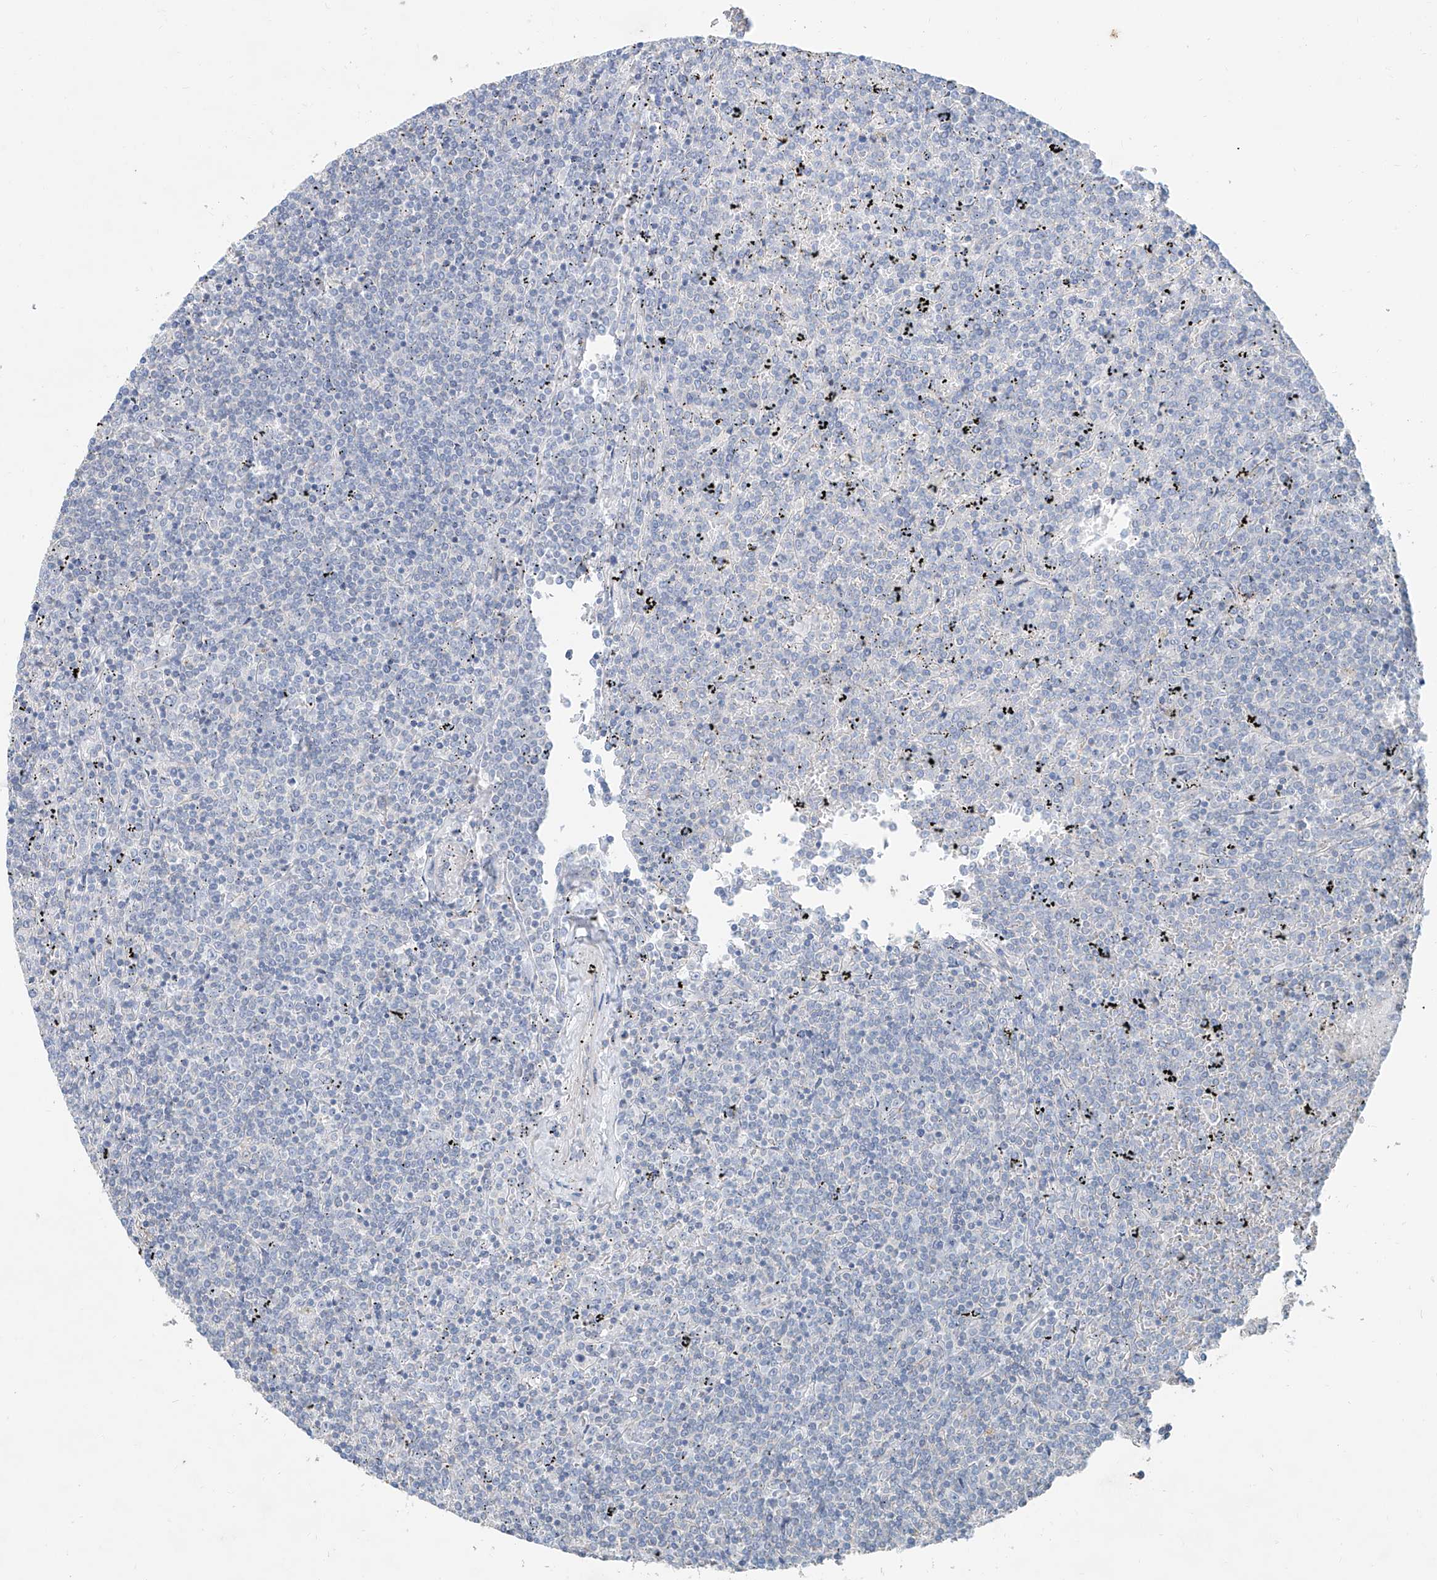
{"staining": {"intensity": "negative", "quantity": "none", "location": "none"}, "tissue": "lymphoma", "cell_type": "Tumor cells", "image_type": "cancer", "snomed": [{"axis": "morphology", "description": "Malignant lymphoma, non-Hodgkin's type, Low grade"}, {"axis": "topography", "description": "Spleen"}], "caption": "This is a photomicrograph of immunohistochemistry staining of lymphoma, which shows no expression in tumor cells.", "gene": "ANKRD34A", "patient": {"sex": "female", "age": 19}}